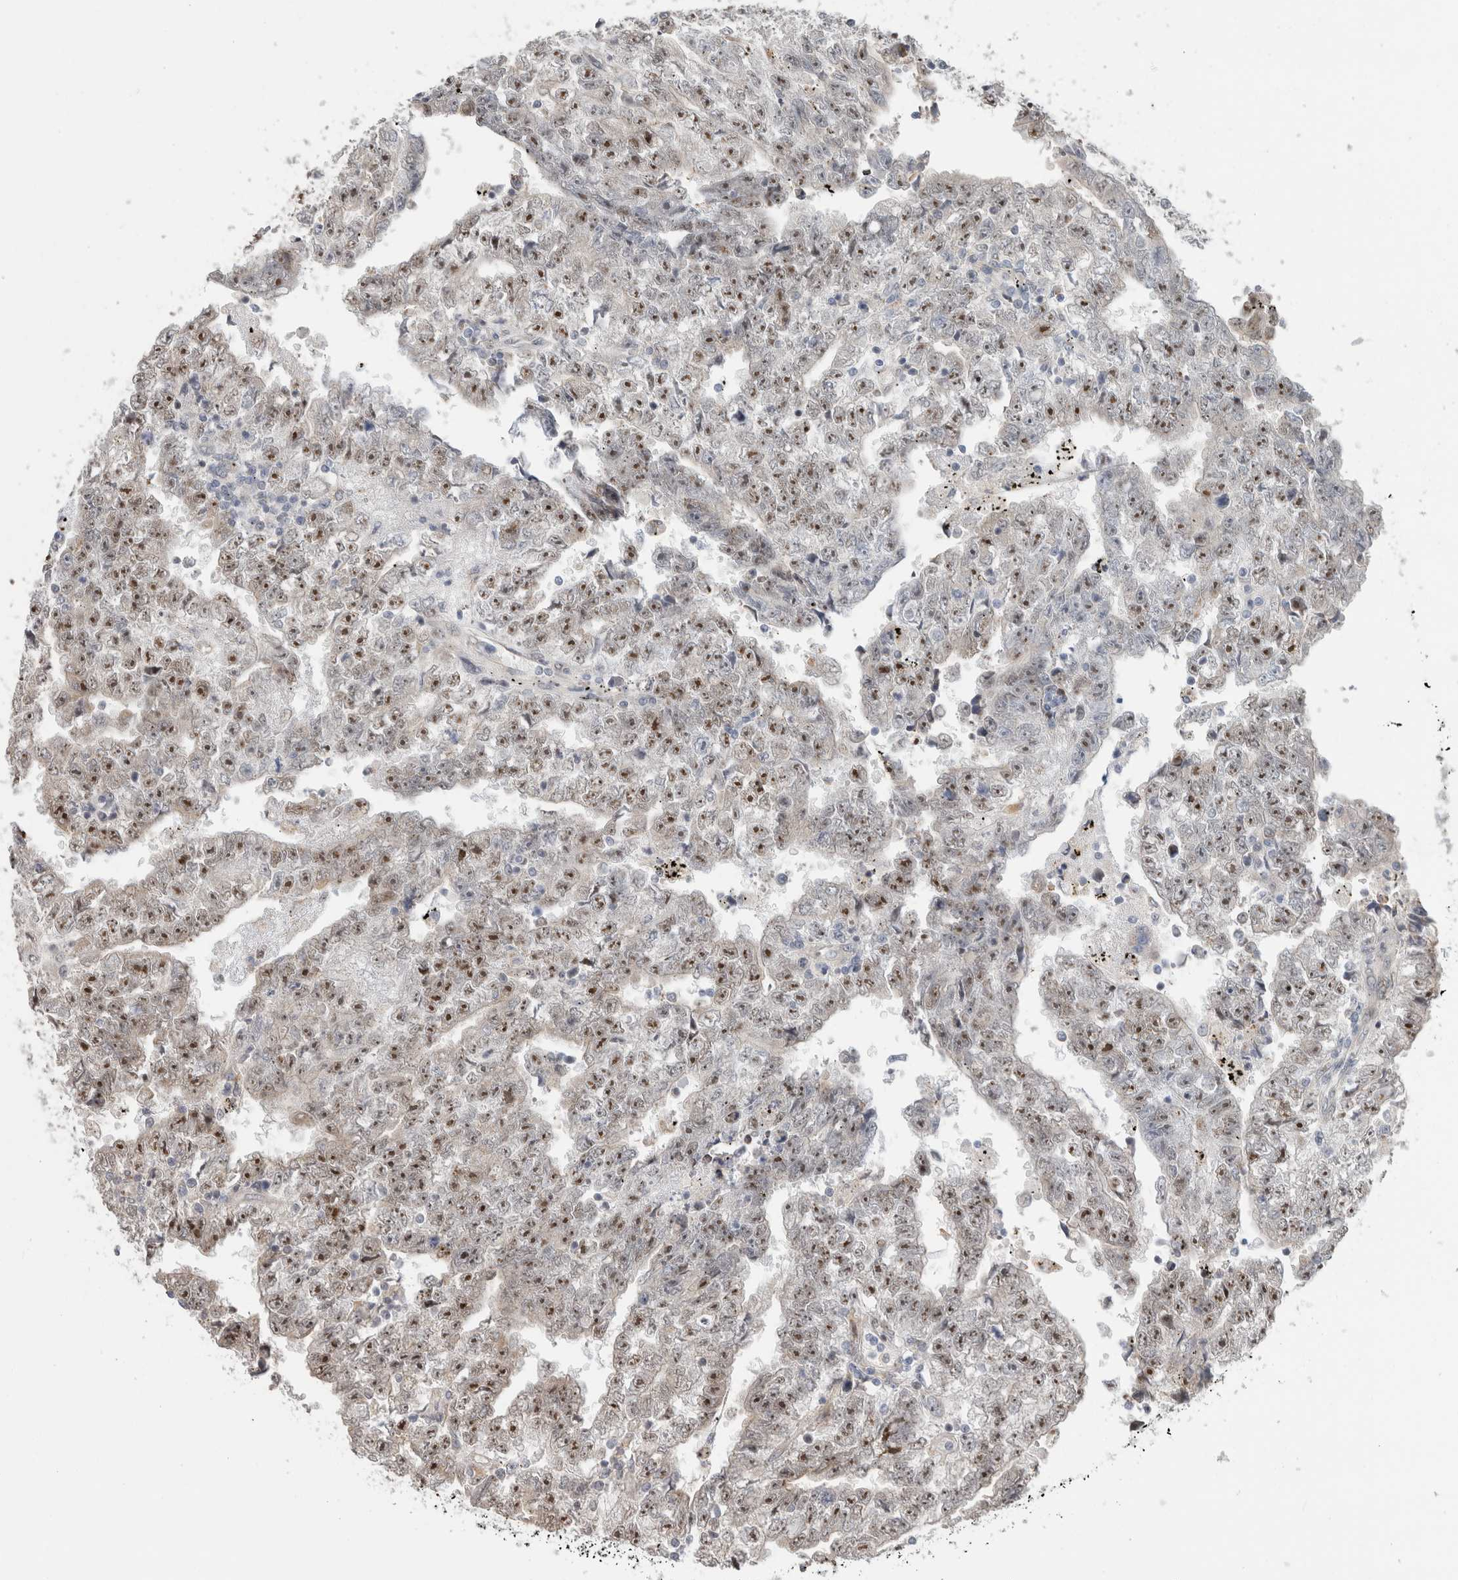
{"staining": {"intensity": "moderate", "quantity": ">75%", "location": "nuclear"}, "tissue": "testis cancer", "cell_type": "Tumor cells", "image_type": "cancer", "snomed": [{"axis": "morphology", "description": "Carcinoma, Embryonal, NOS"}, {"axis": "topography", "description": "Testis"}], "caption": "This is a histology image of immunohistochemistry (IHC) staining of embryonal carcinoma (testis), which shows moderate expression in the nuclear of tumor cells.", "gene": "NAB2", "patient": {"sex": "male", "age": 25}}